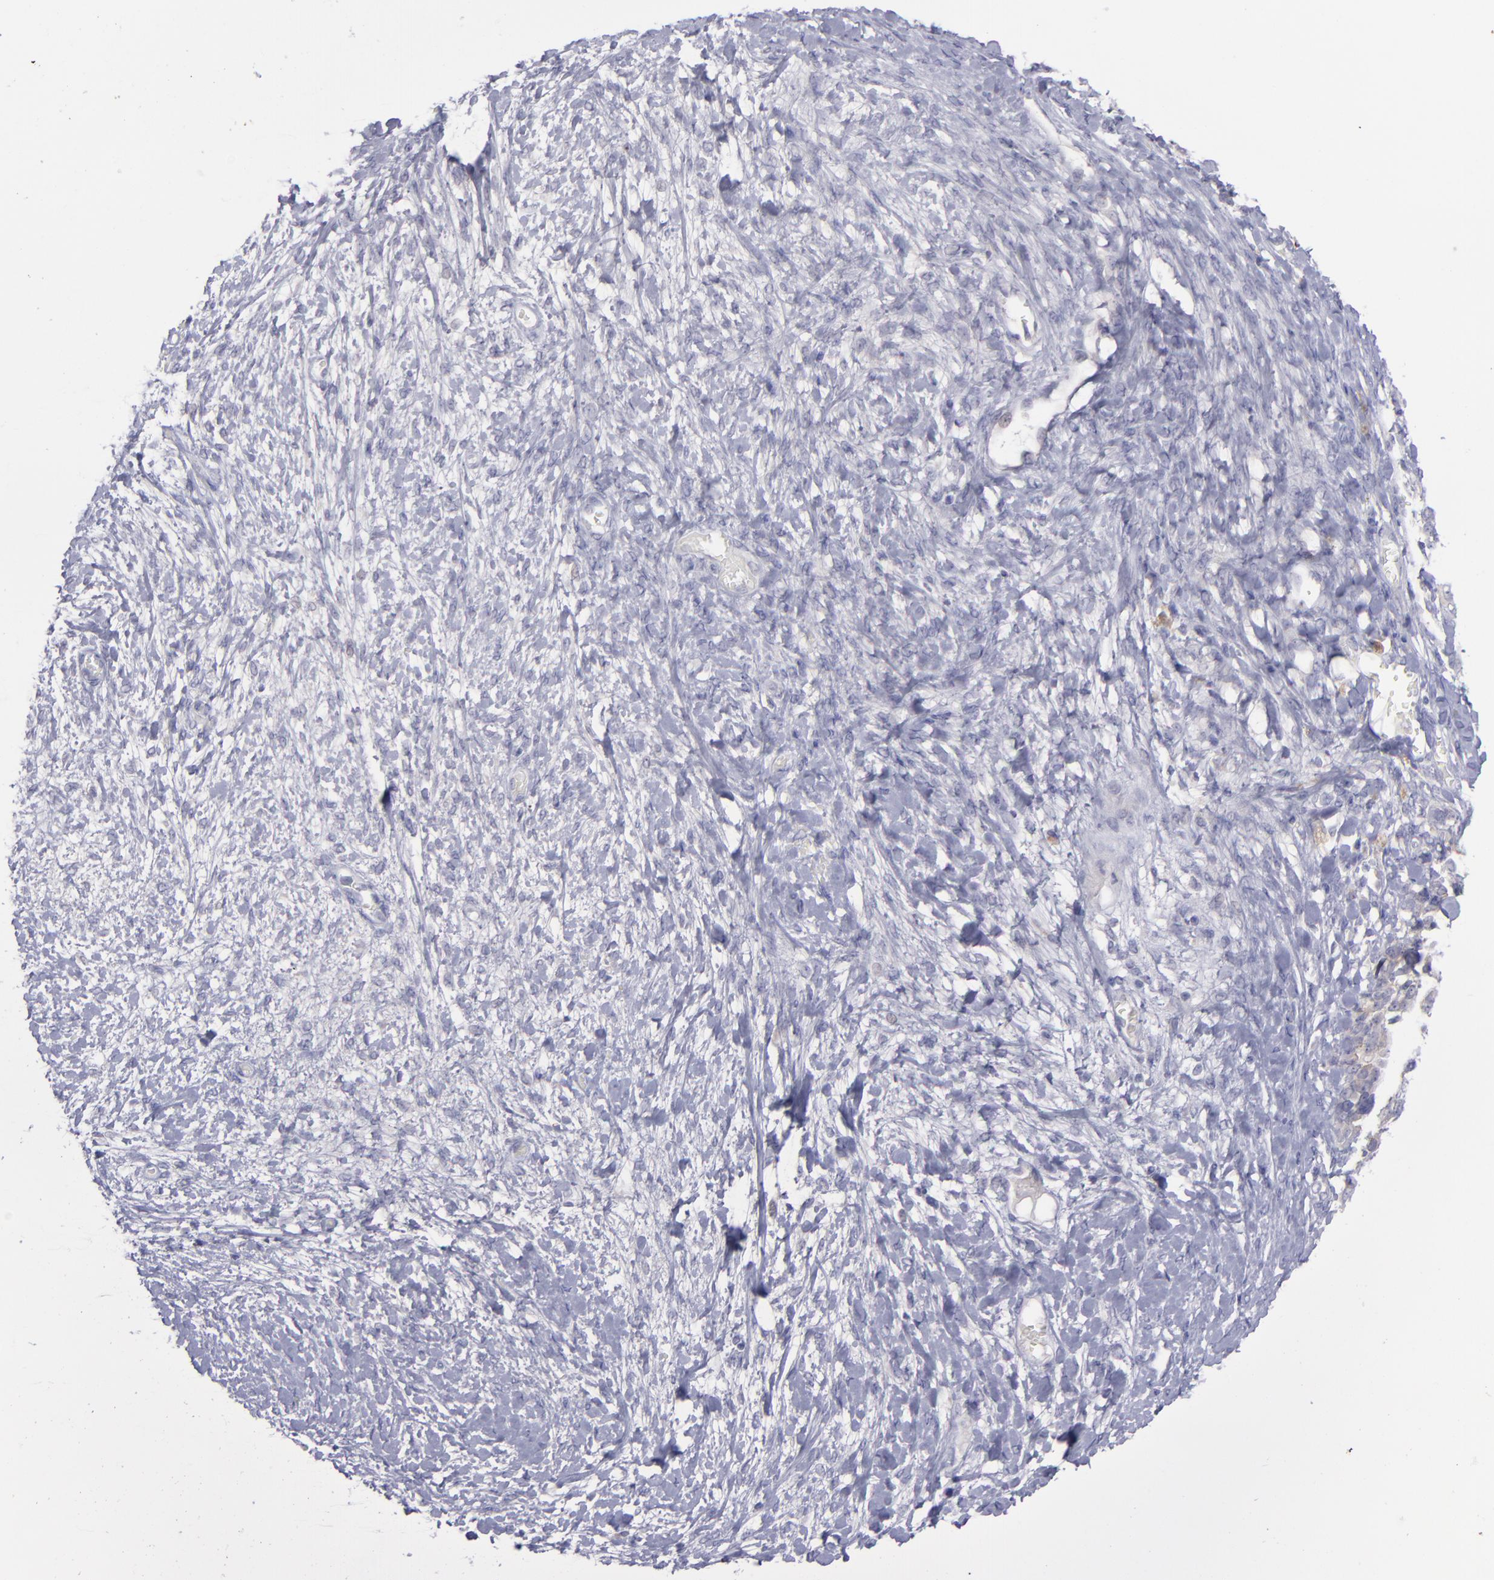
{"staining": {"intensity": "weak", "quantity": "25%-75%", "location": "cytoplasmic/membranous"}, "tissue": "ovarian cancer", "cell_type": "Tumor cells", "image_type": "cancer", "snomed": [{"axis": "morphology", "description": "Cystadenocarcinoma, serous, NOS"}, {"axis": "topography", "description": "Ovary"}], "caption": "Immunohistochemistry (IHC) histopathology image of neoplastic tissue: ovarian serous cystadenocarcinoma stained using IHC reveals low levels of weak protein expression localized specifically in the cytoplasmic/membranous of tumor cells, appearing as a cytoplasmic/membranous brown color.", "gene": "EVPL", "patient": {"sex": "female", "age": 69}}